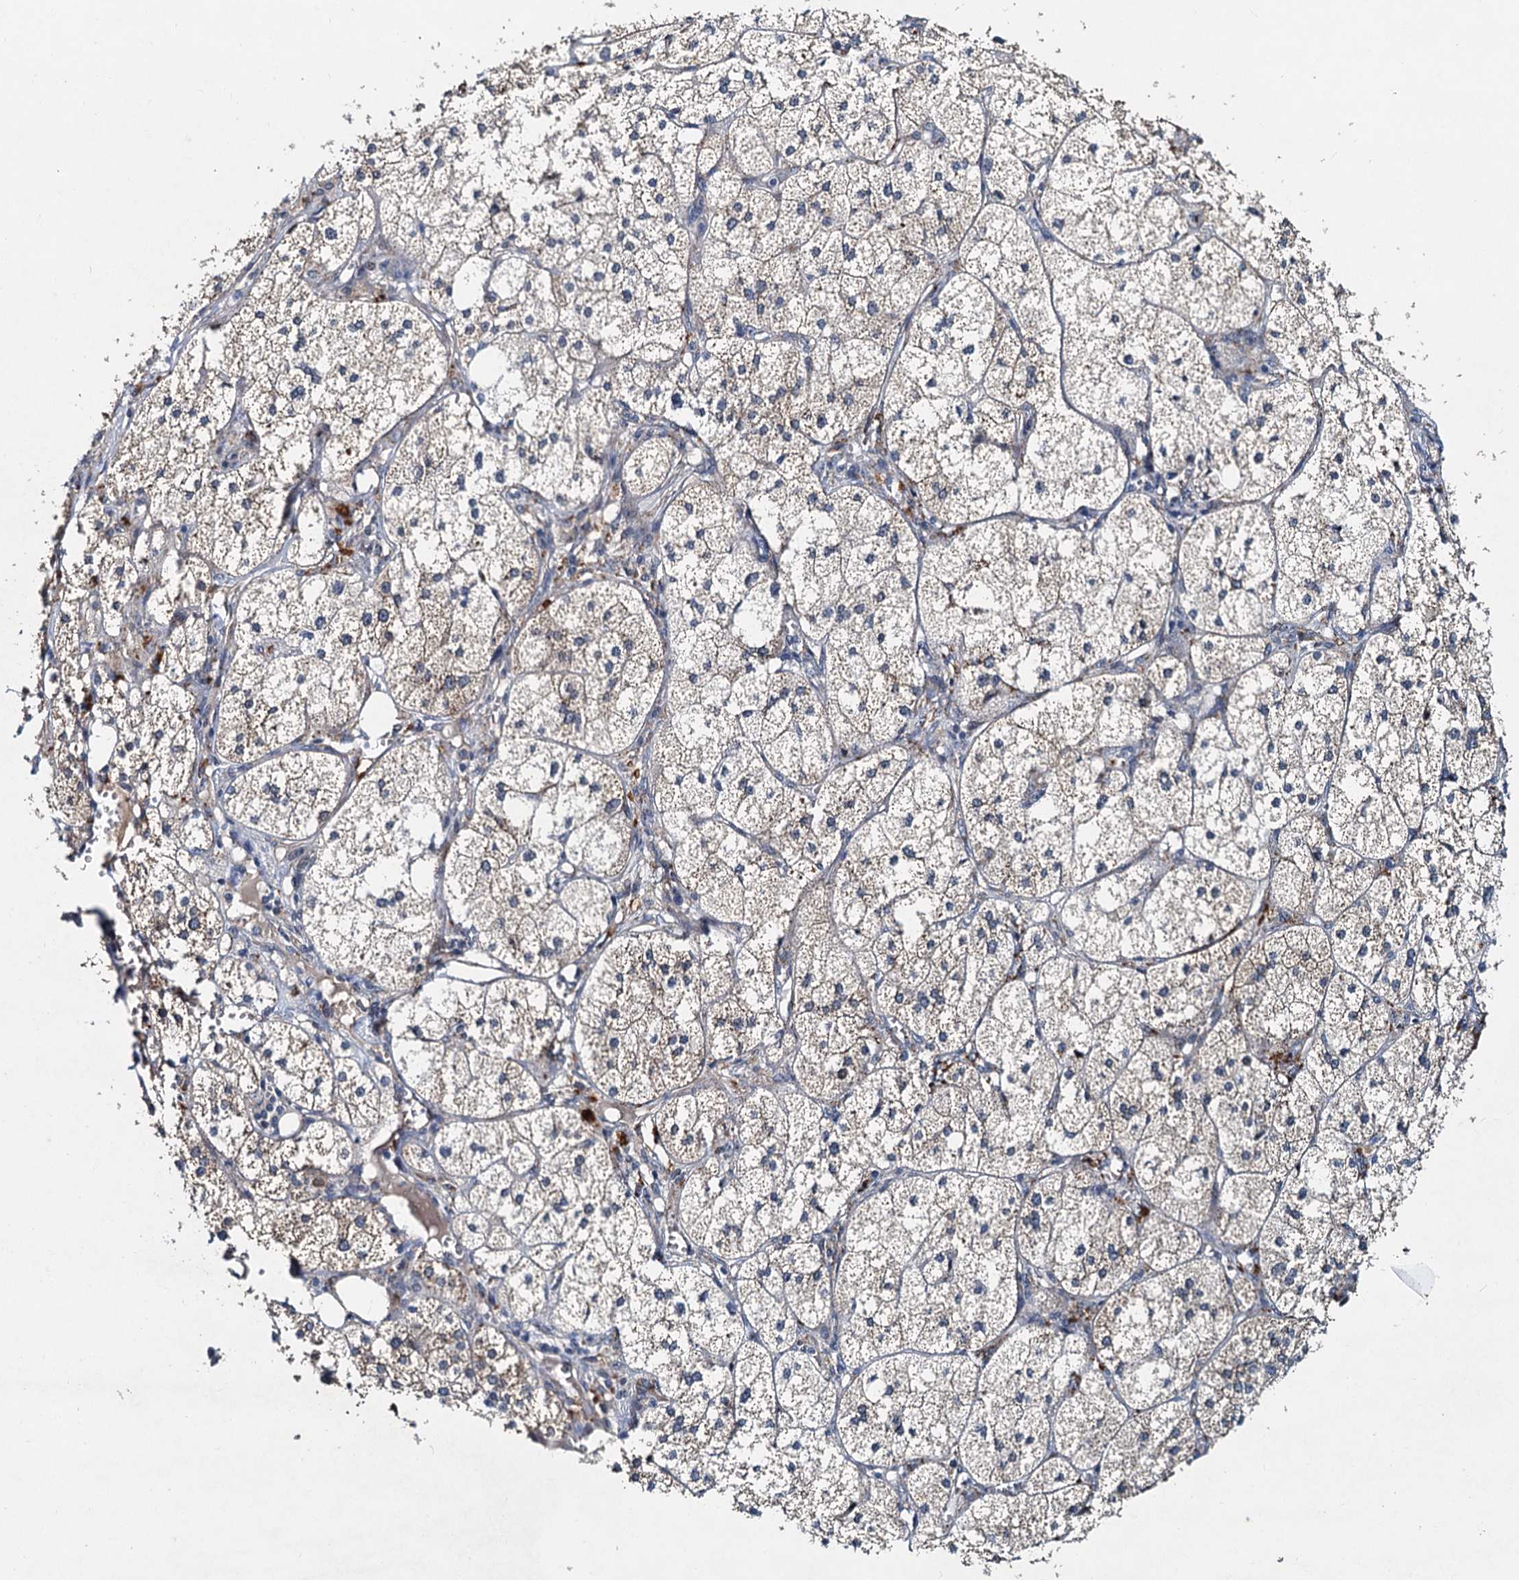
{"staining": {"intensity": "moderate", "quantity": ">75%", "location": "cytoplasmic/membranous,nuclear"}, "tissue": "adrenal gland", "cell_type": "Glandular cells", "image_type": "normal", "snomed": [{"axis": "morphology", "description": "Normal tissue, NOS"}, {"axis": "topography", "description": "Adrenal gland"}], "caption": "Glandular cells show moderate cytoplasmic/membranous,nuclear positivity in about >75% of cells in normal adrenal gland.", "gene": "DNAJC21", "patient": {"sex": "female", "age": 61}}